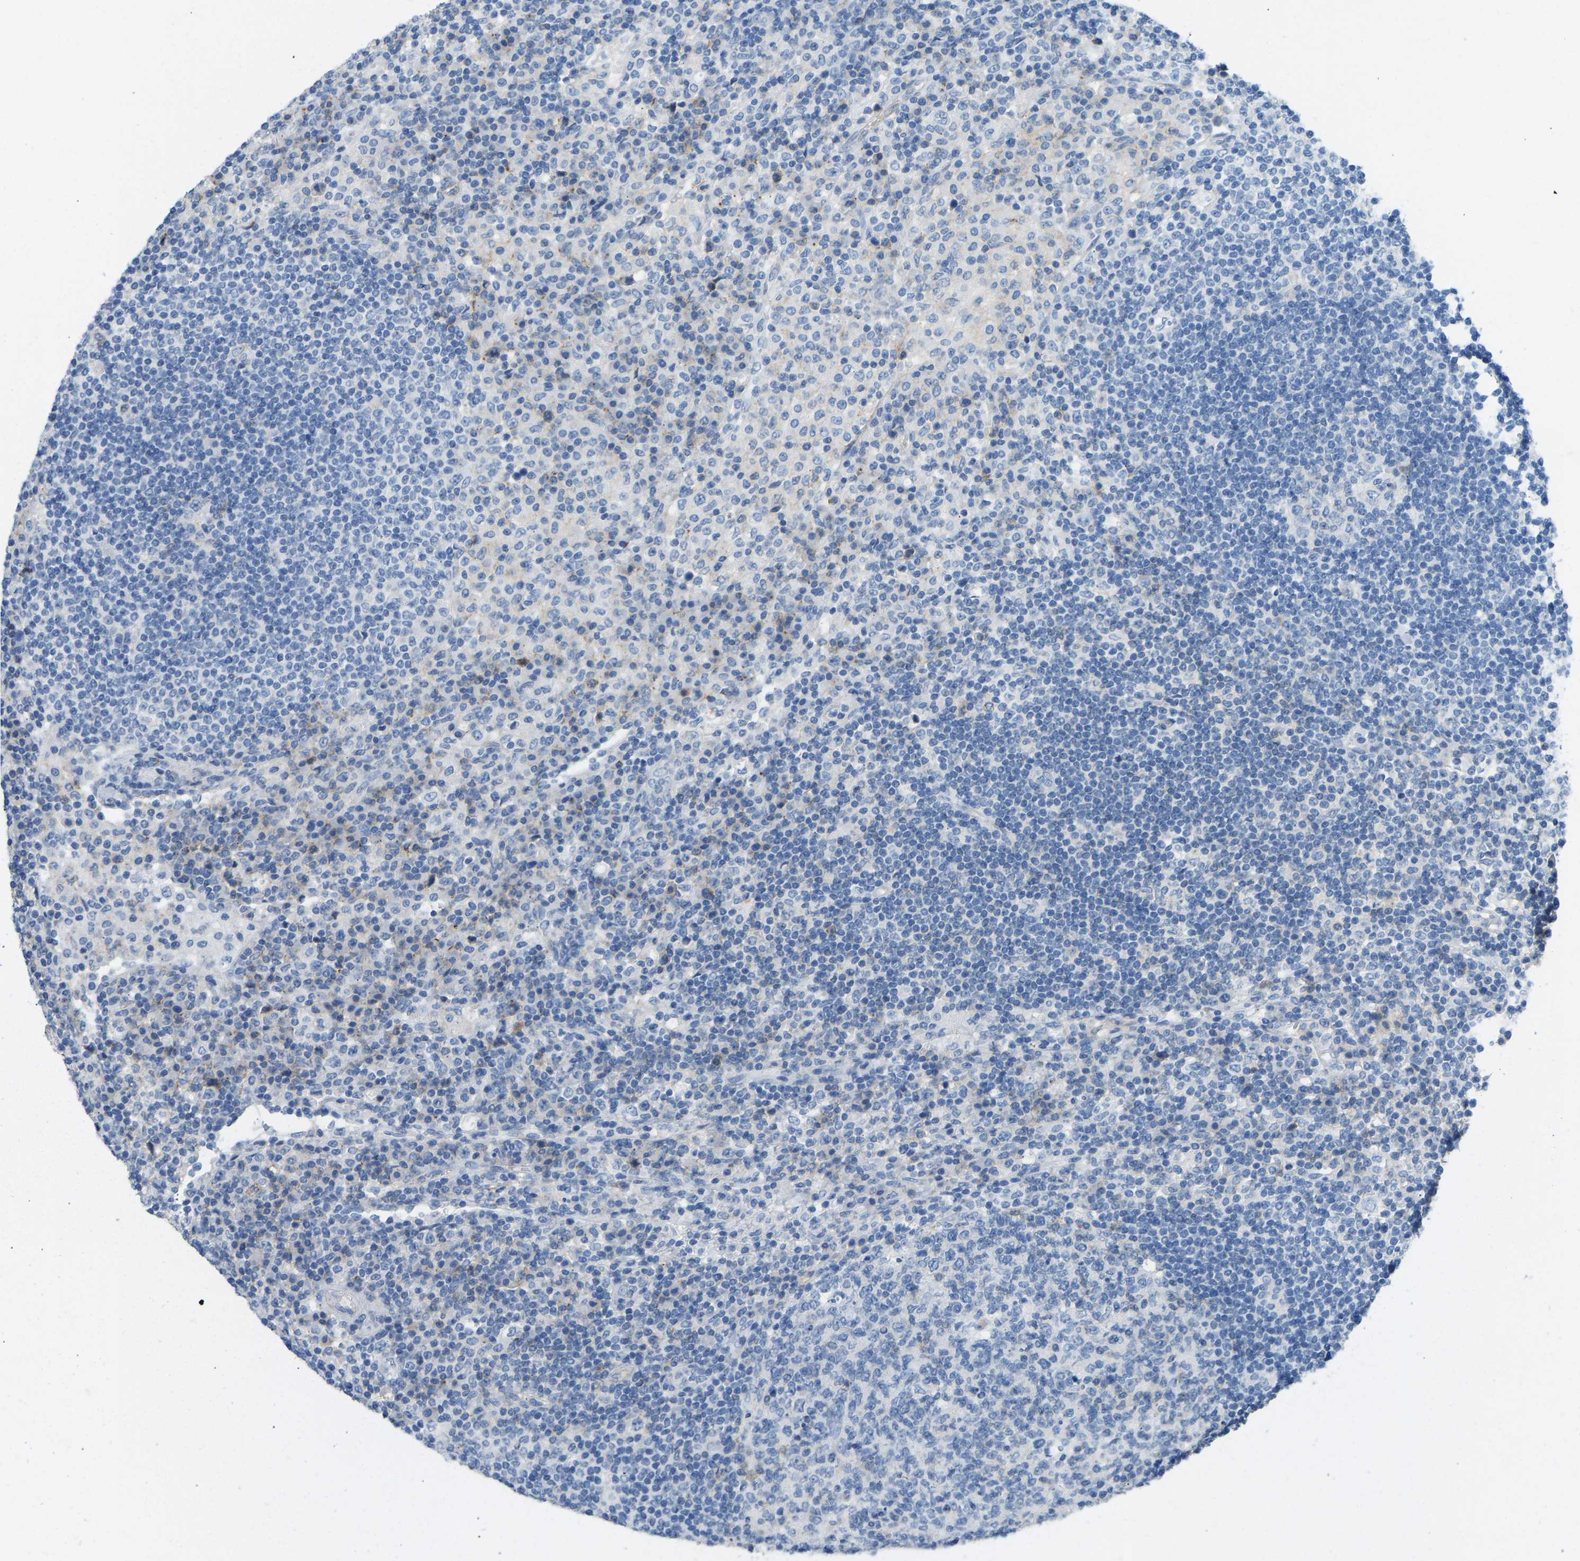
{"staining": {"intensity": "negative", "quantity": "none", "location": "none"}, "tissue": "lymph node", "cell_type": "Germinal center cells", "image_type": "normal", "snomed": [{"axis": "morphology", "description": "Normal tissue, NOS"}, {"axis": "topography", "description": "Lymph node"}], "caption": "The immunohistochemistry (IHC) histopathology image has no significant expression in germinal center cells of lymph node.", "gene": "ATP1A1", "patient": {"sex": "female", "age": 53}}